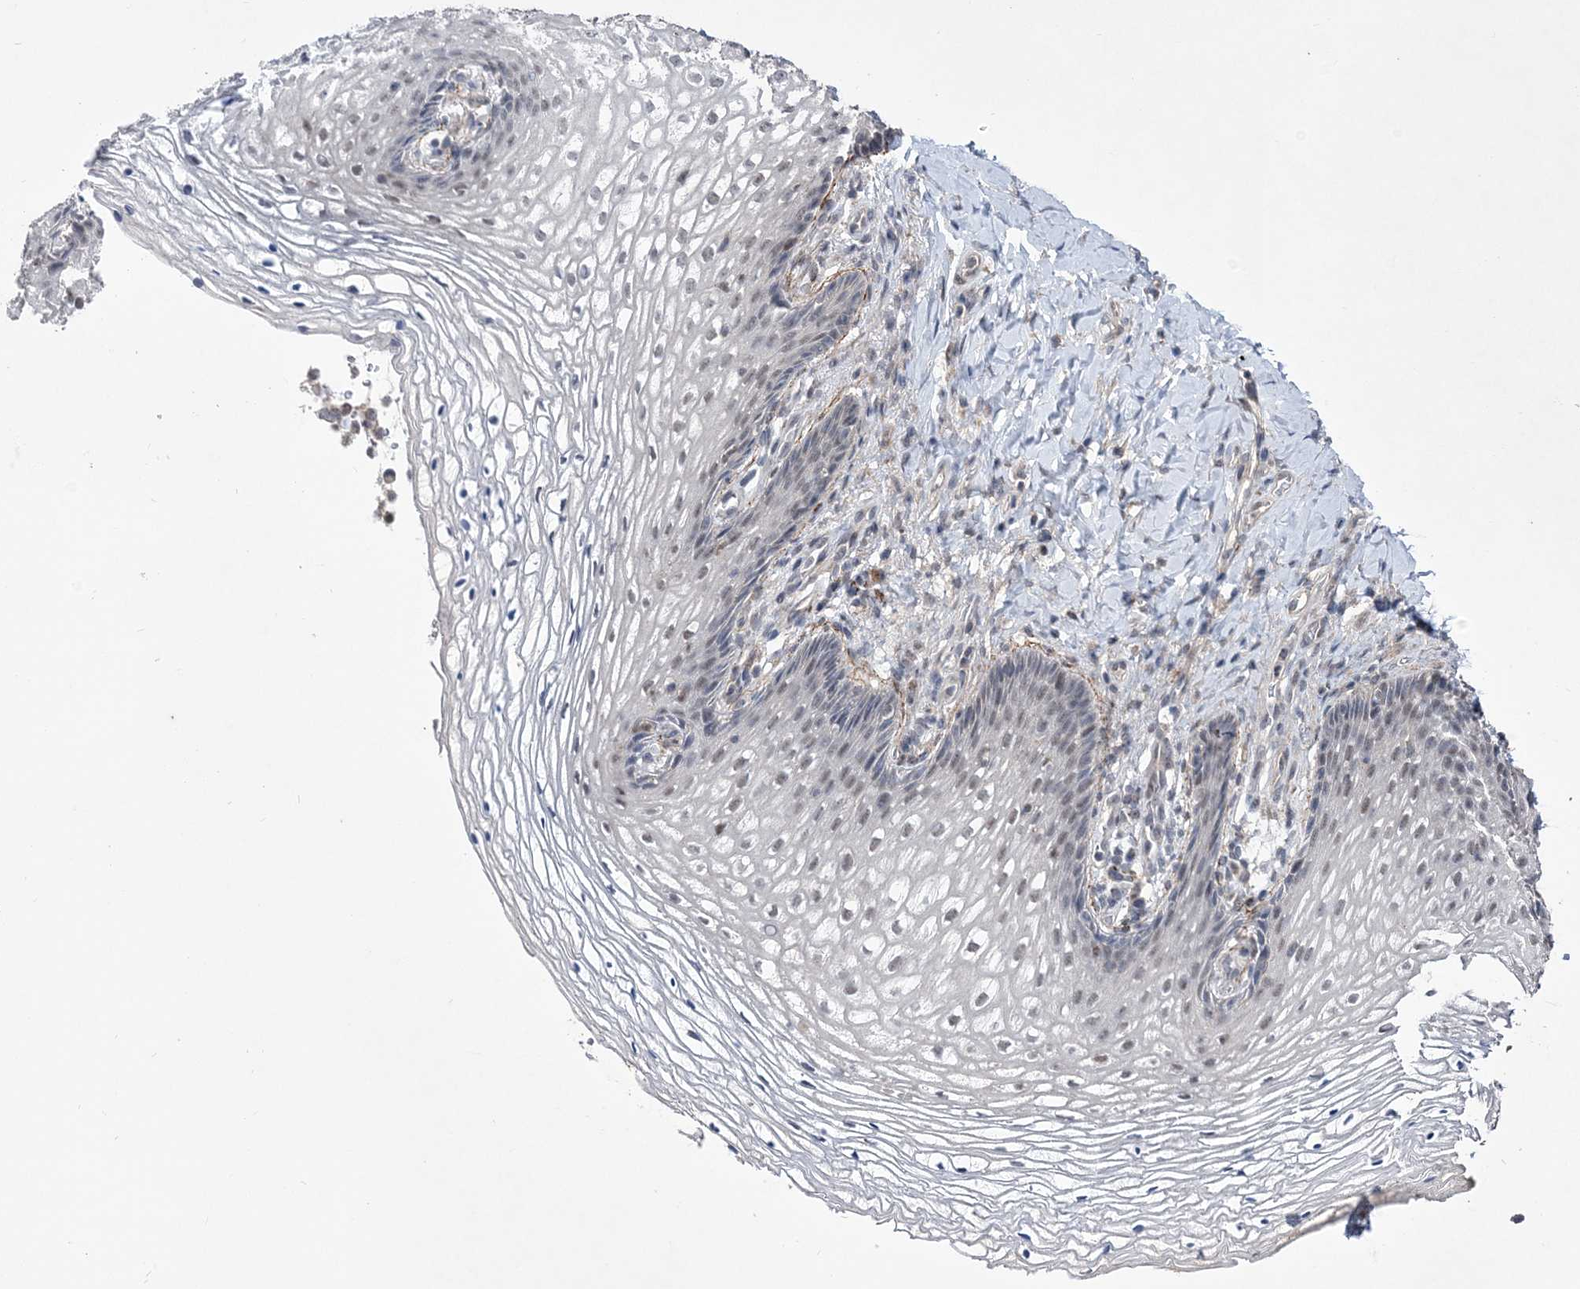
{"staining": {"intensity": "weak", "quantity": "<25%", "location": "nuclear"}, "tissue": "vagina", "cell_type": "Squamous epithelial cells", "image_type": "normal", "snomed": [{"axis": "morphology", "description": "Normal tissue, NOS"}, {"axis": "topography", "description": "Vagina"}], "caption": "Squamous epithelial cells show no significant staining in unremarkable vagina.", "gene": "BOD1L1", "patient": {"sex": "female", "age": 60}}